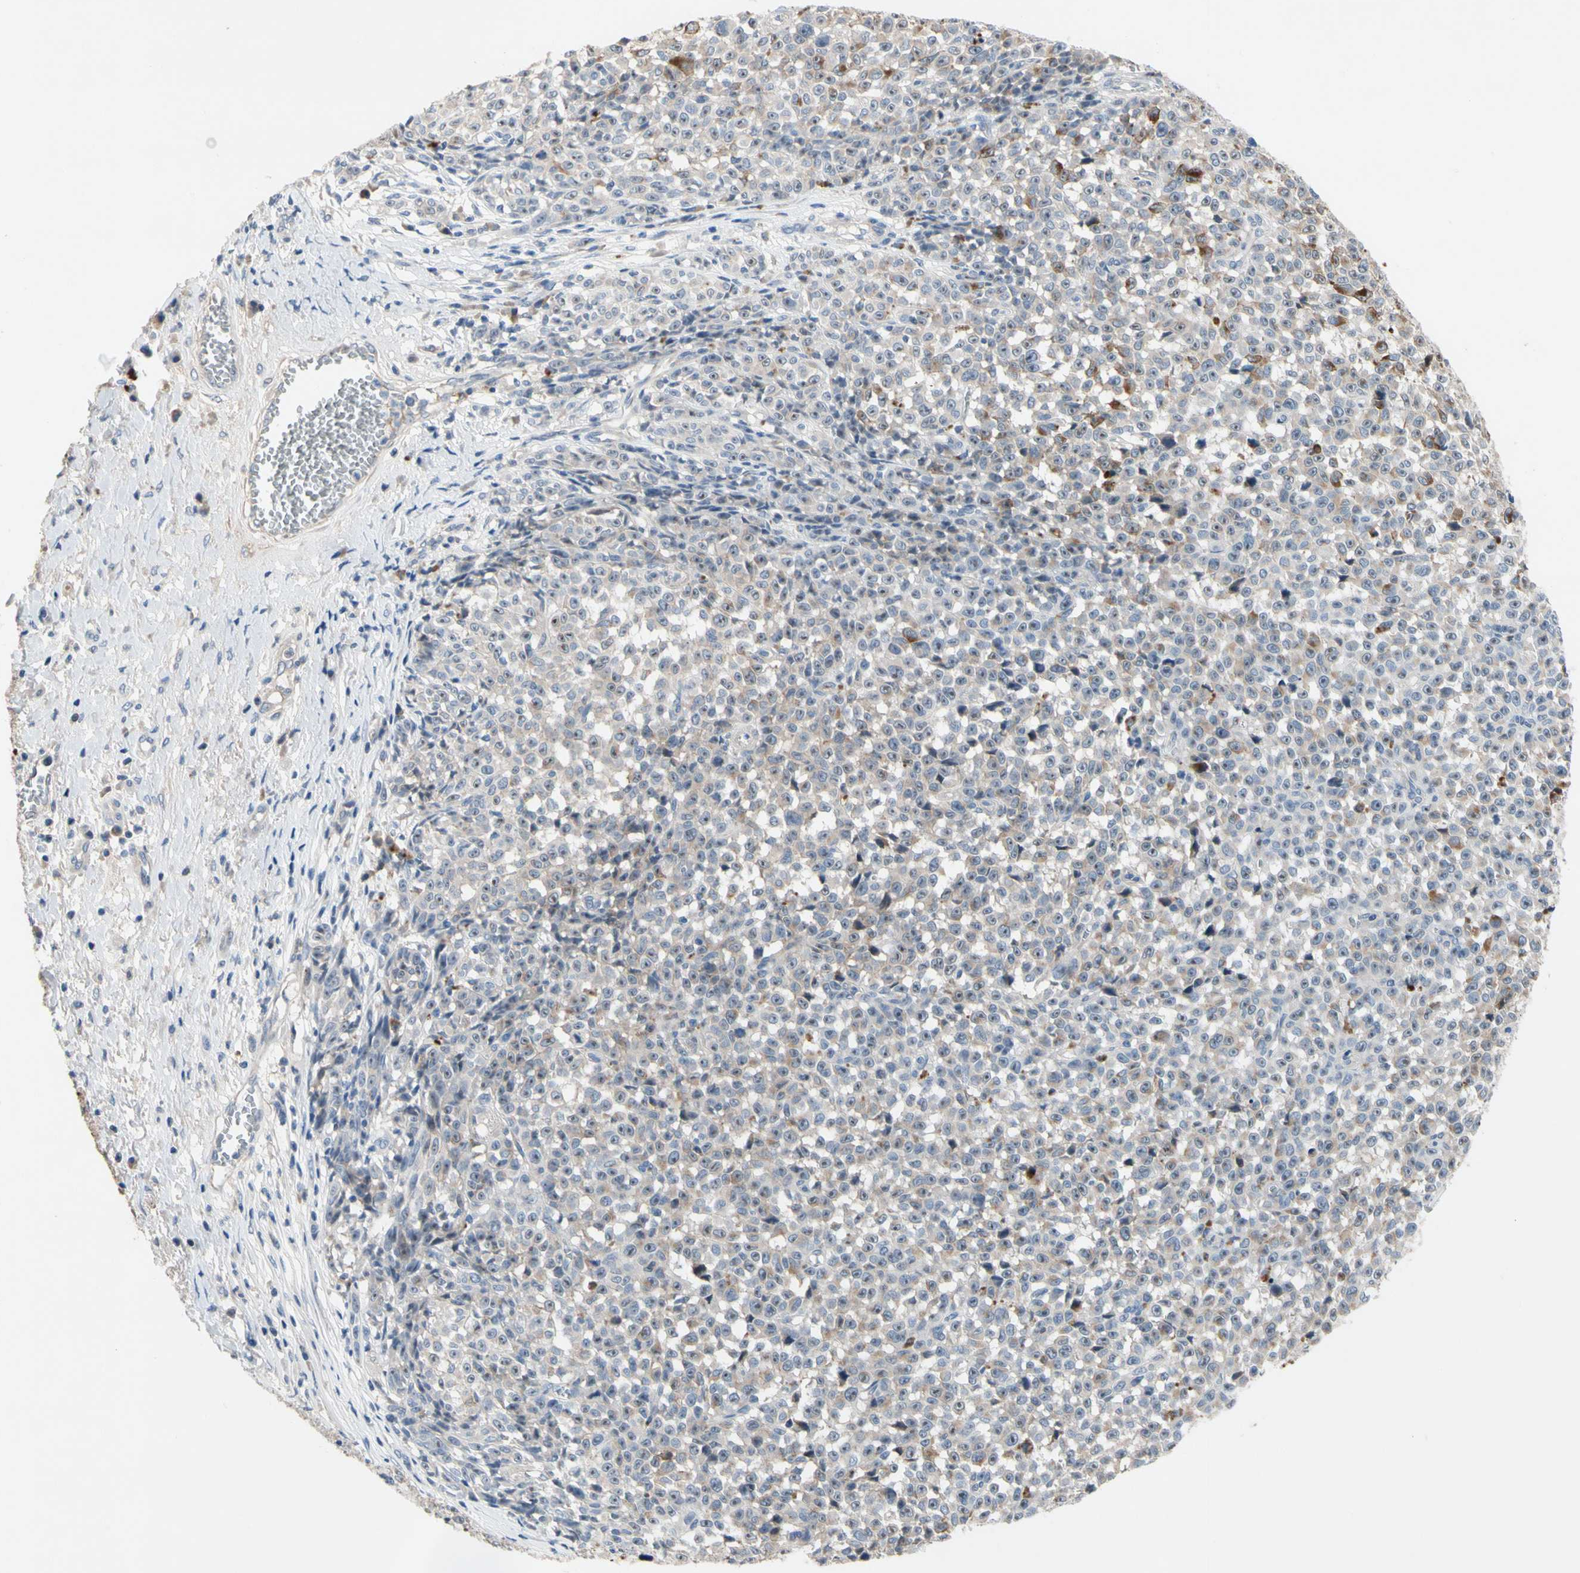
{"staining": {"intensity": "weak", "quantity": "25%-75%", "location": "cytoplasmic/membranous"}, "tissue": "melanoma", "cell_type": "Tumor cells", "image_type": "cancer", "snomed": [{"axis": "morphology", "description": "Malignant melanoma, NOS"}, {"axis": "topography", "description": "Skin"}], "caption": "Melanoma stained for a protein (brown) reveals weak cytoplasmic/membranous positive expression in about 25%-75% of tumor cells.", "gene": "GAS6", "patient": {"sex": "female", "age": 82}}